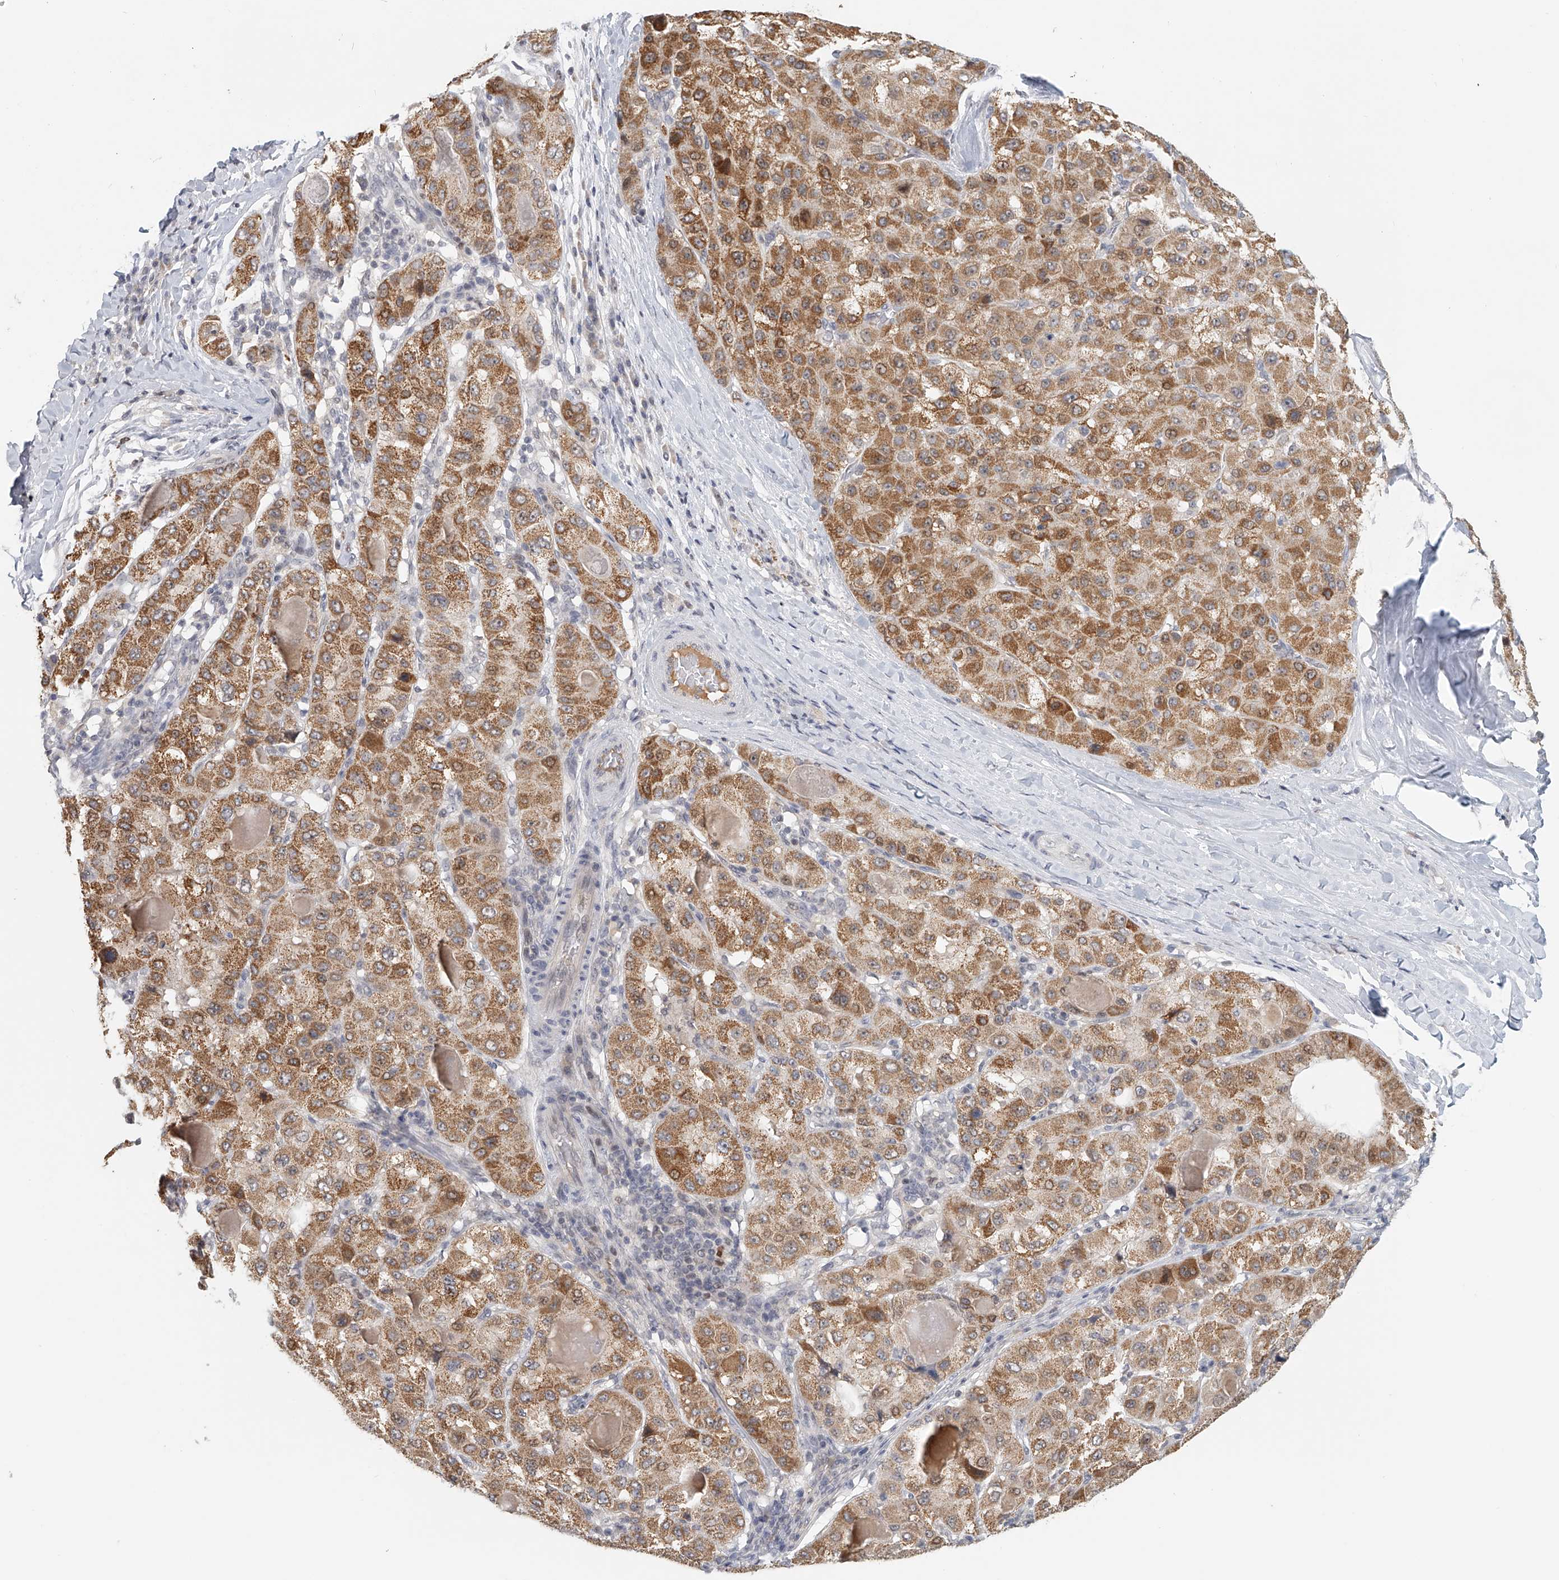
{"staining": {"intensity": "moderate", "quantity": ">75%", "location": "cytoplasmic/membranous"}, "tissue": "liver cancer", "cell_type": "Tumor cells", "image_type": "cancer", "snomed": [{"axis": "morphology", "description": "Carcinoma, Hepatocellular, NOS"}, {"axis": "topography", "description": "Liver"}], "caption": "Liver hepatocellular carcinoma was stained to show a protein in brown. There is medium levels of moderate cytoplasmic/membranous expression in about >75% of tumor cells.", "gene": "DDX43", "patient": {"sex": "male", "age": 80}}